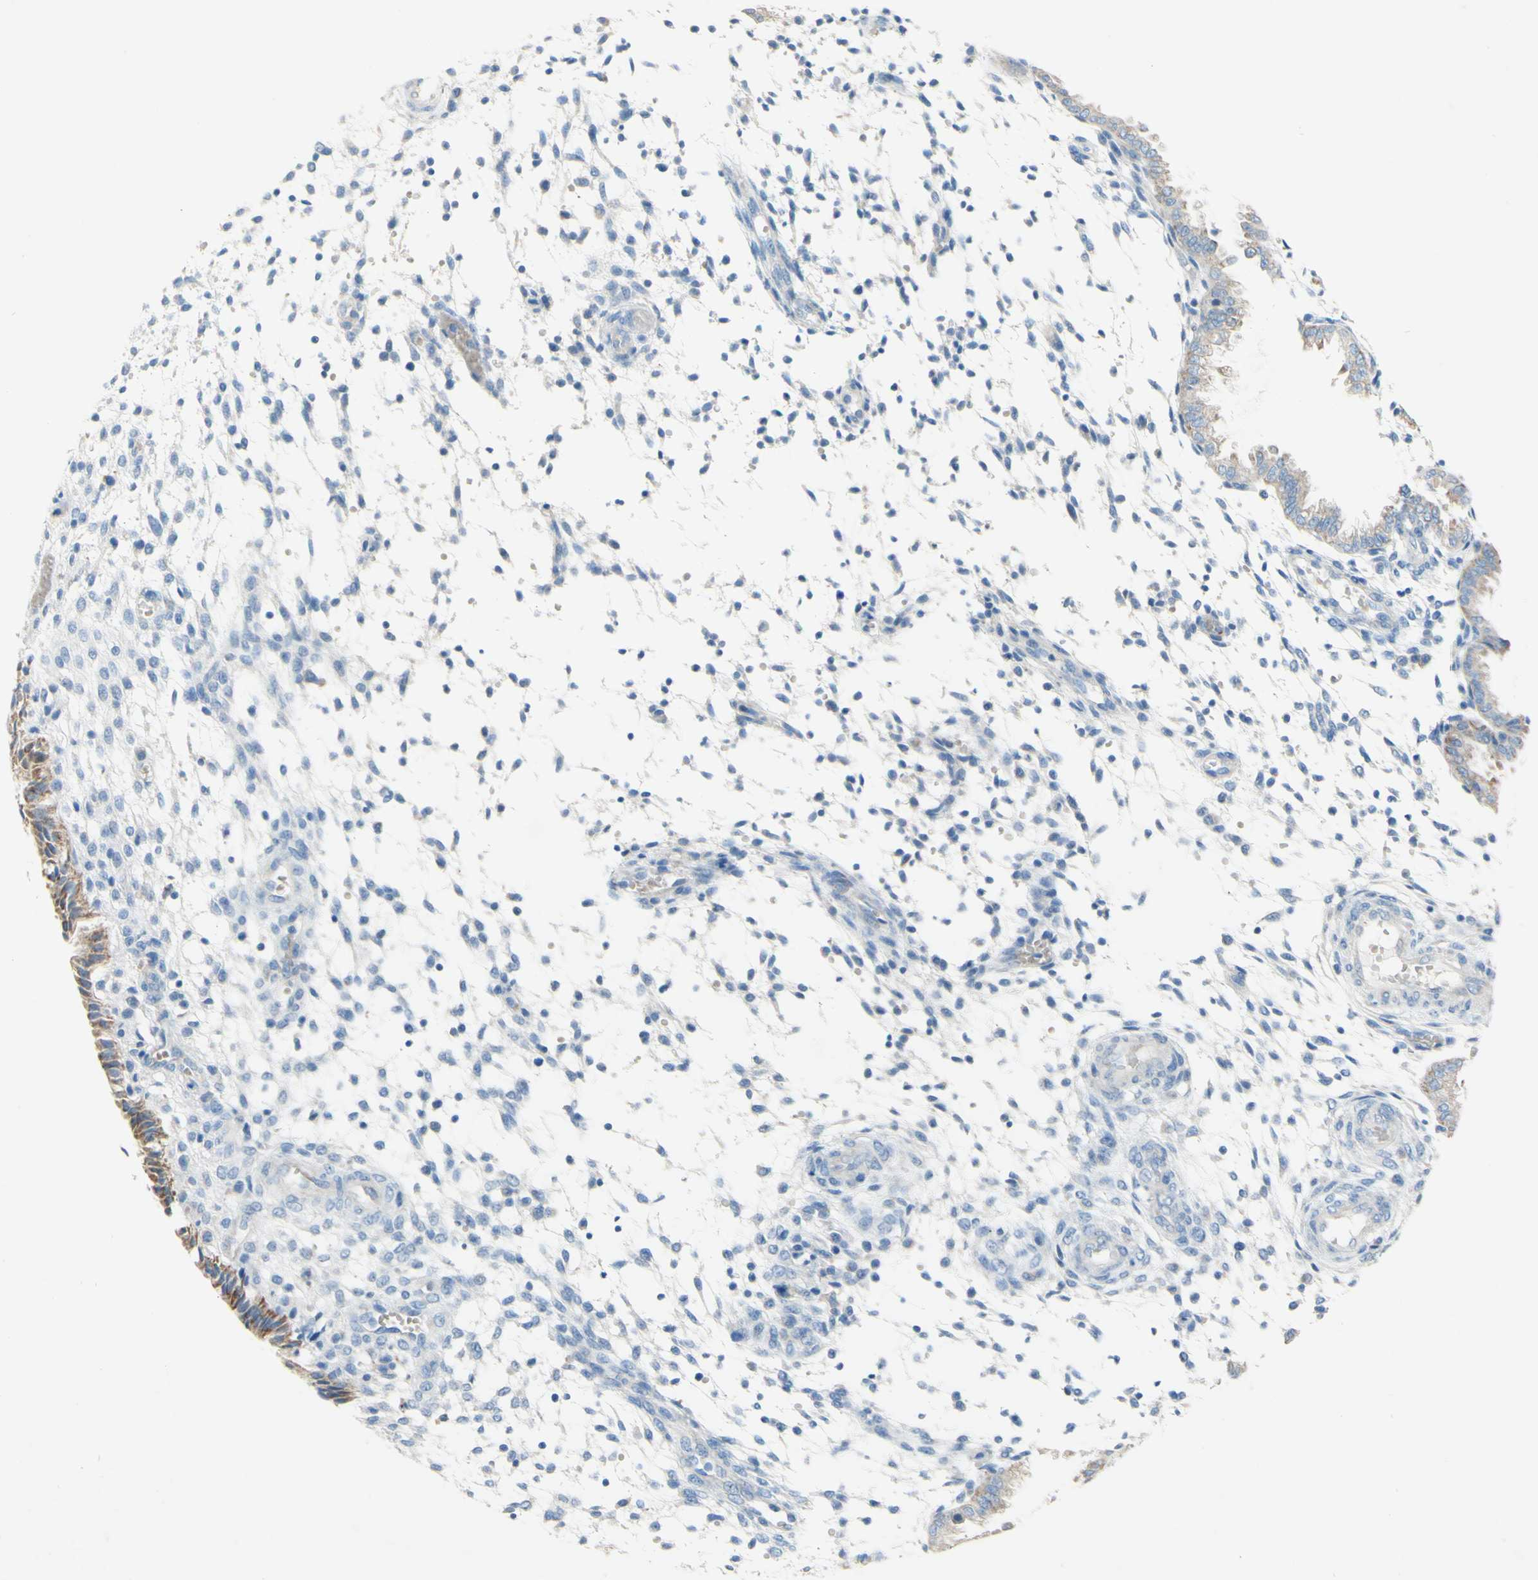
{"staining": {"intensity": "negative", "quantity": "none", "location": "none"}, "tissue": "endometrium", "cell_type": "Cells in endometrial stroma", "image_type": "normal", "snomed": [{"axis": "morphology", "description": "Normal tissue, NOS"}, {"axis": "topography", "description": "Endometrium"}], "caption": "Image shows no protein positivity in cells in endometrial stroma of normal endometrium.", "gene": "ACADL", "patient": {"sex": "female", "age": 33}}